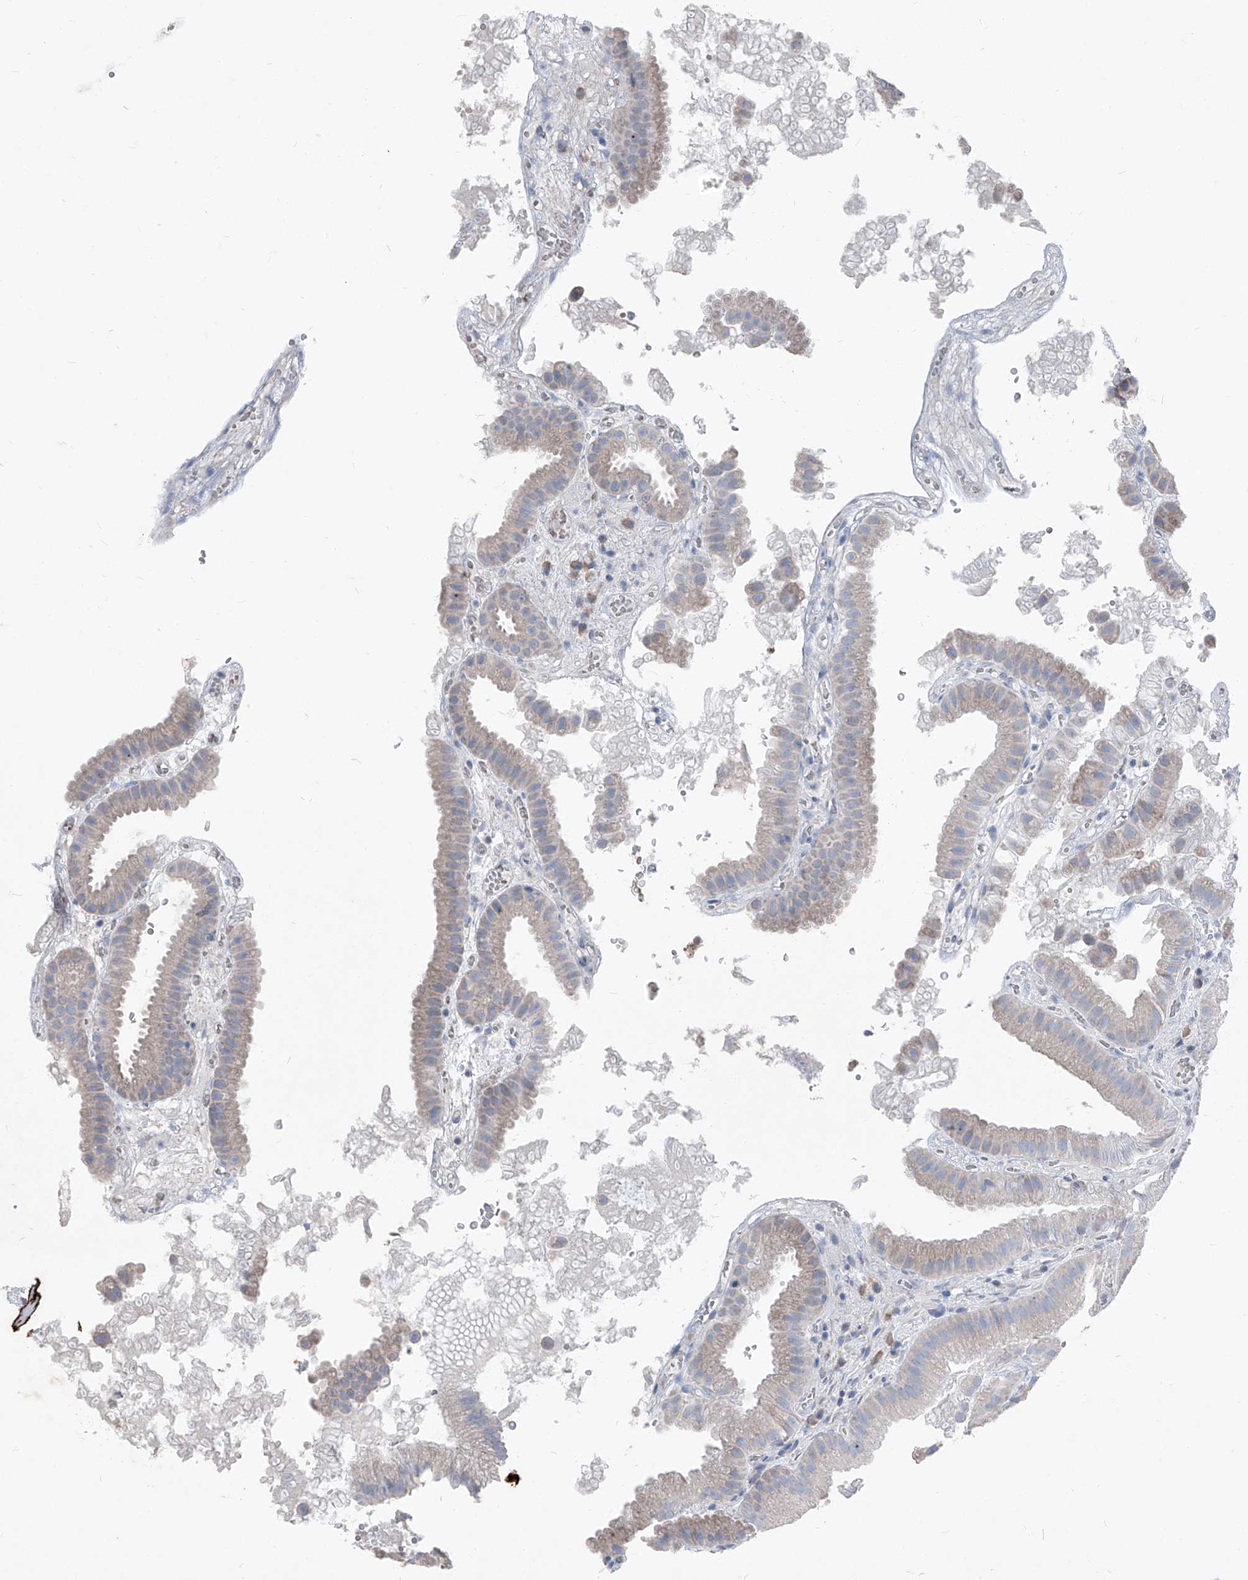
{"staining": {"intensity": "weak", "quantity": "<25%", "location": "cytoplasmic/membranous"}, "tissue": "gallbladder", "cell_type": "Glandular cells", "image_type": "normal", "snomed": [{"axis": "morphology", "description": "Normal tissue, NOS"}, {"axis": "topography", "description": "Gallbladder"}], "caption": "DAB (3,3'-diaminobenzidine) immunohistochemical staining of normal human gallbladder exhibits no significant staining in glandular cells. The staining is performed using DAB brown chromogen with nuclei counter-stained in using hematoxylin.", "gene": "IFI27", "patient": {"sex": "female", "age": 30}}